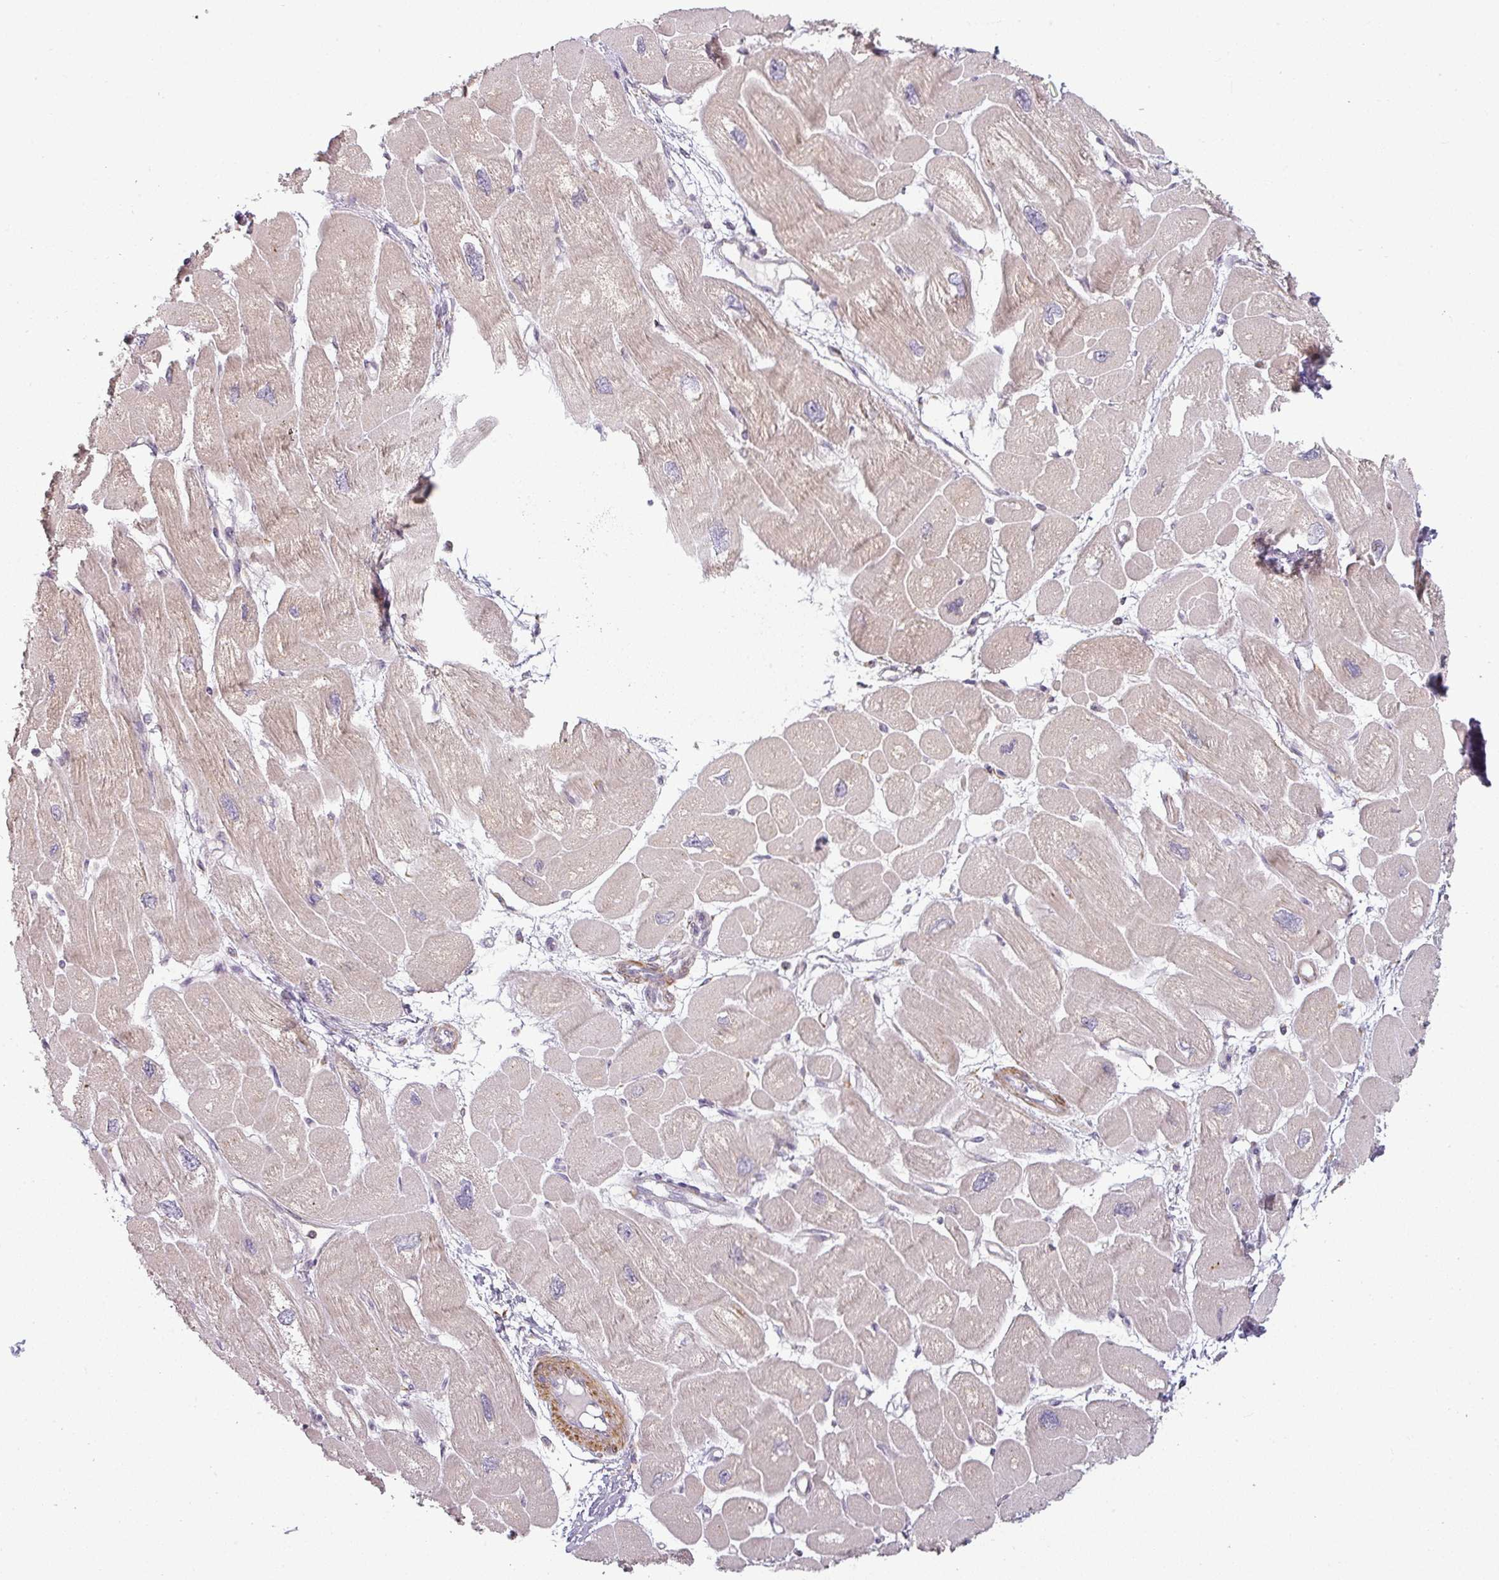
{"staining": {"intensity": "weak", "quantity": "25%-75%", "location": "cytoplasmic/membranous"}, "tissue": "heart muscle", "cell_type": "Cardiomyocytes", "image_type": "normal", "snomed": [{"axis": "morphology", "description": "Normal tissue, NOS"}, {"axis": "topography", "description": "Heart"}], "caption": "Immunohistochemical staining of benign heart muscle exhibits 25%-75% levels of weak cytoplasmic/membranous protein expression in approximately 25%-75% of cardiomyocytes. (brown staining indicates protein expression, while blue staining denotes nuclei).", "gene": "CCDC144A", "patient": {"sex": "male", "age": 42}}